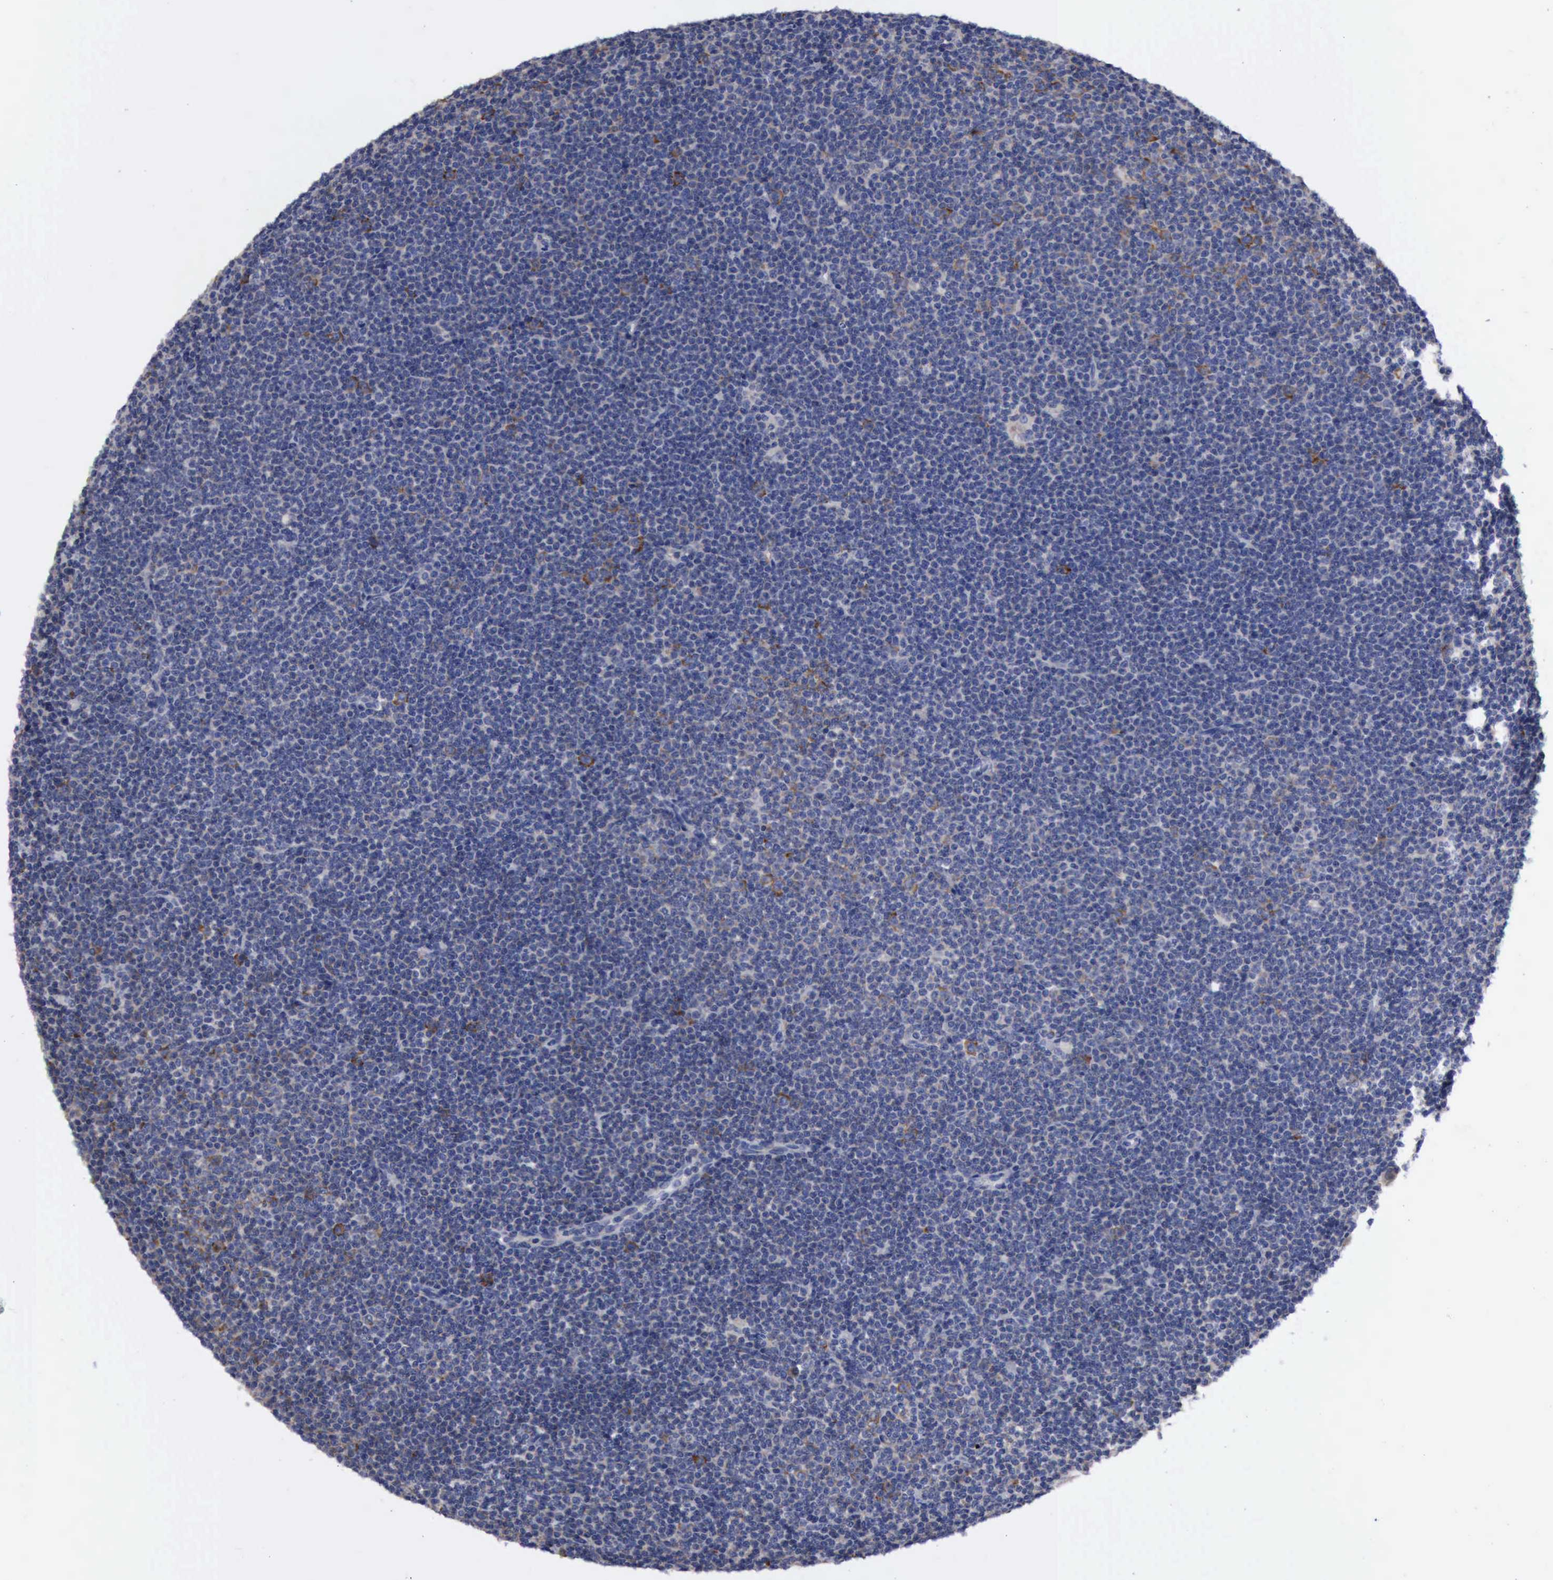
{"staining": {"intensity": "negative", "quantity": "none", "location": "none"}, "tissue": "lymphoma", "cell_type": "Tumor cells", "image_type": "cancer", "snomed": [{"axis": "morphology", "description": "Malignant lymphoma, non-Hodgkin's type, Low grade"}, {"axis": "topography", "description": "Lymph node"}], "caption": "The image reveals no staining of tumor cells in low-grade malignant lymphoma, non-Hodgkin's type.", "gene": "TXLNG", "patient": {"sex": "female", "age": 69}}